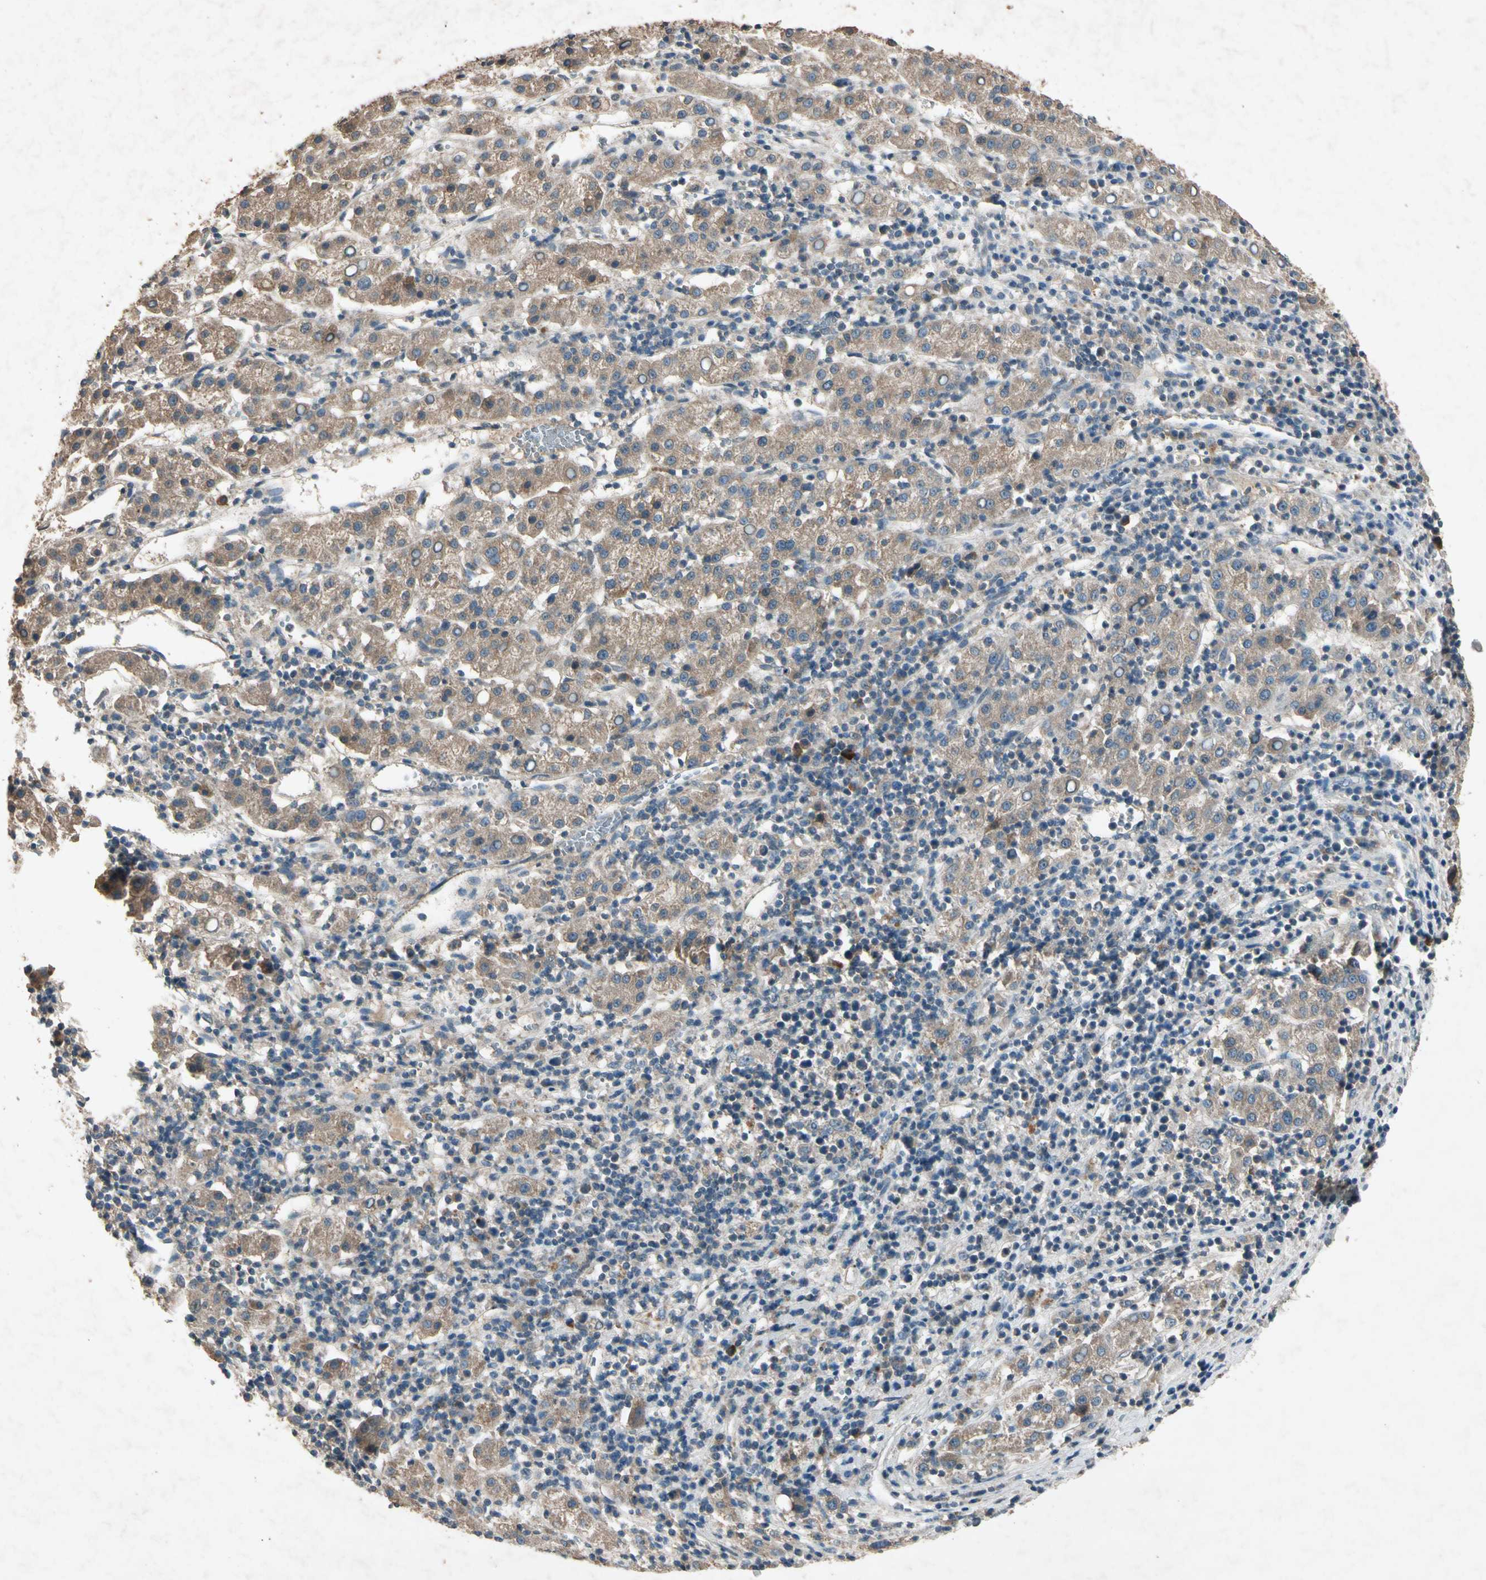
{"staining": {"intensity": "moderate", "quantity": ">75%", "location": "cytoplasmic/membranous"}, "tissue": "liver cancer", "cell_type": "Tumor cells", "image_type": "cancer", "snomed": [{"axis": "morphology", "description": "Carcinoma, Hepatocellular, NOS"}, {"axis": "topography", "description": "Liver"}], "caption": "The immunohistochemical stain shows moderate cytoplasmic/membranous expression in tumor cells of liver cancer (hepatocellular carcinoma) tissue.", "gene": "GPLD1", "patient": {"sex": "female", "age": 58}}